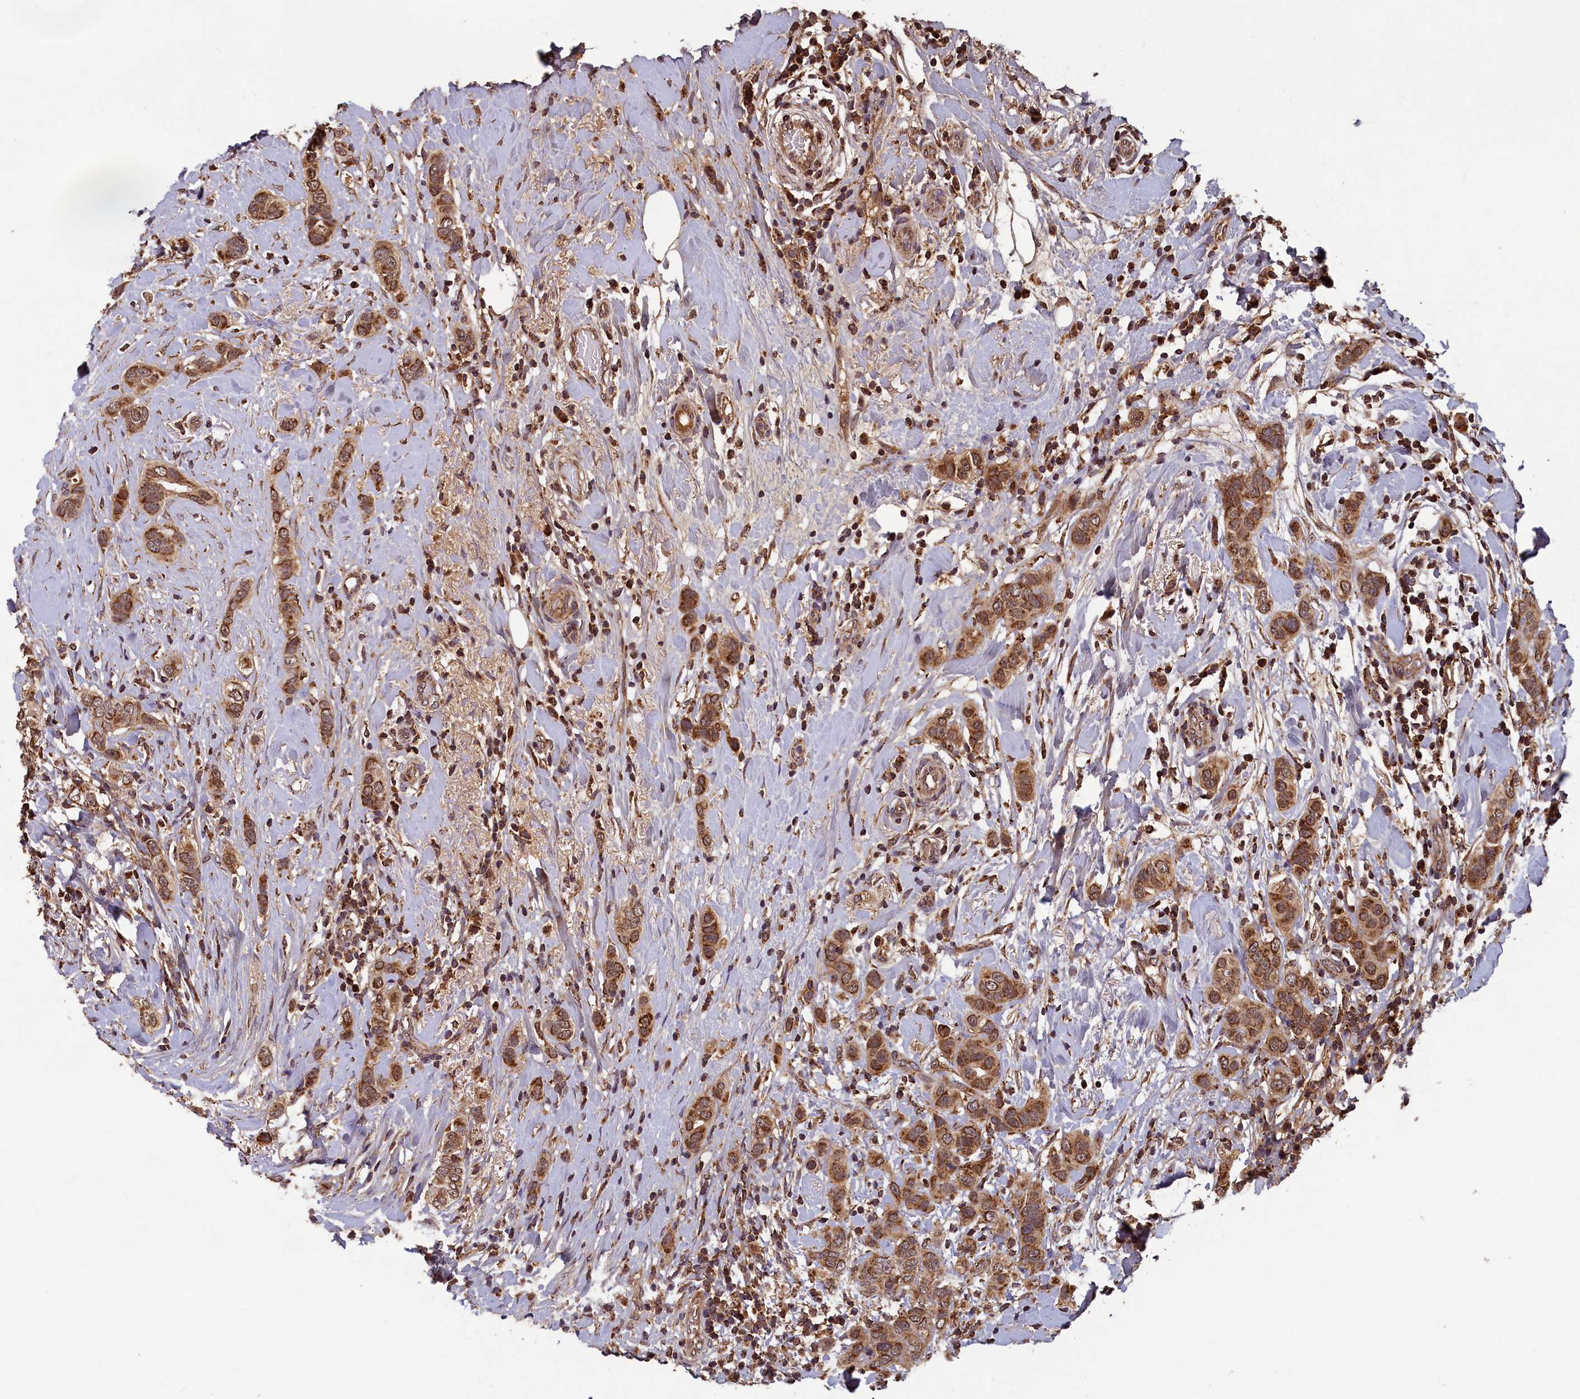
{"staining": {"intensity": "strong", "quantity": ">75%", "location": "cytoplasmic/membranous"}, "tissue": "breast cancer", "cell_type": "Tumor cells", "image_type": "cancer", "snomed": [{"axis": "morphology", "description": "Lobular carcinoma"}, {"axis": "topography", "description": "Breast"}], "caption": "Protein staining of breast cancer (lobular carcinoma) tissue reveals strong cytoplasmic/membranous staining in about >75% of tumor cells. (DAB (3,3'-diaminobenzidine) = brown stain, brightfield microscopy at high magnification).", "gene": "CCDC15", "patient": {"sex": "female", "age": 51}}